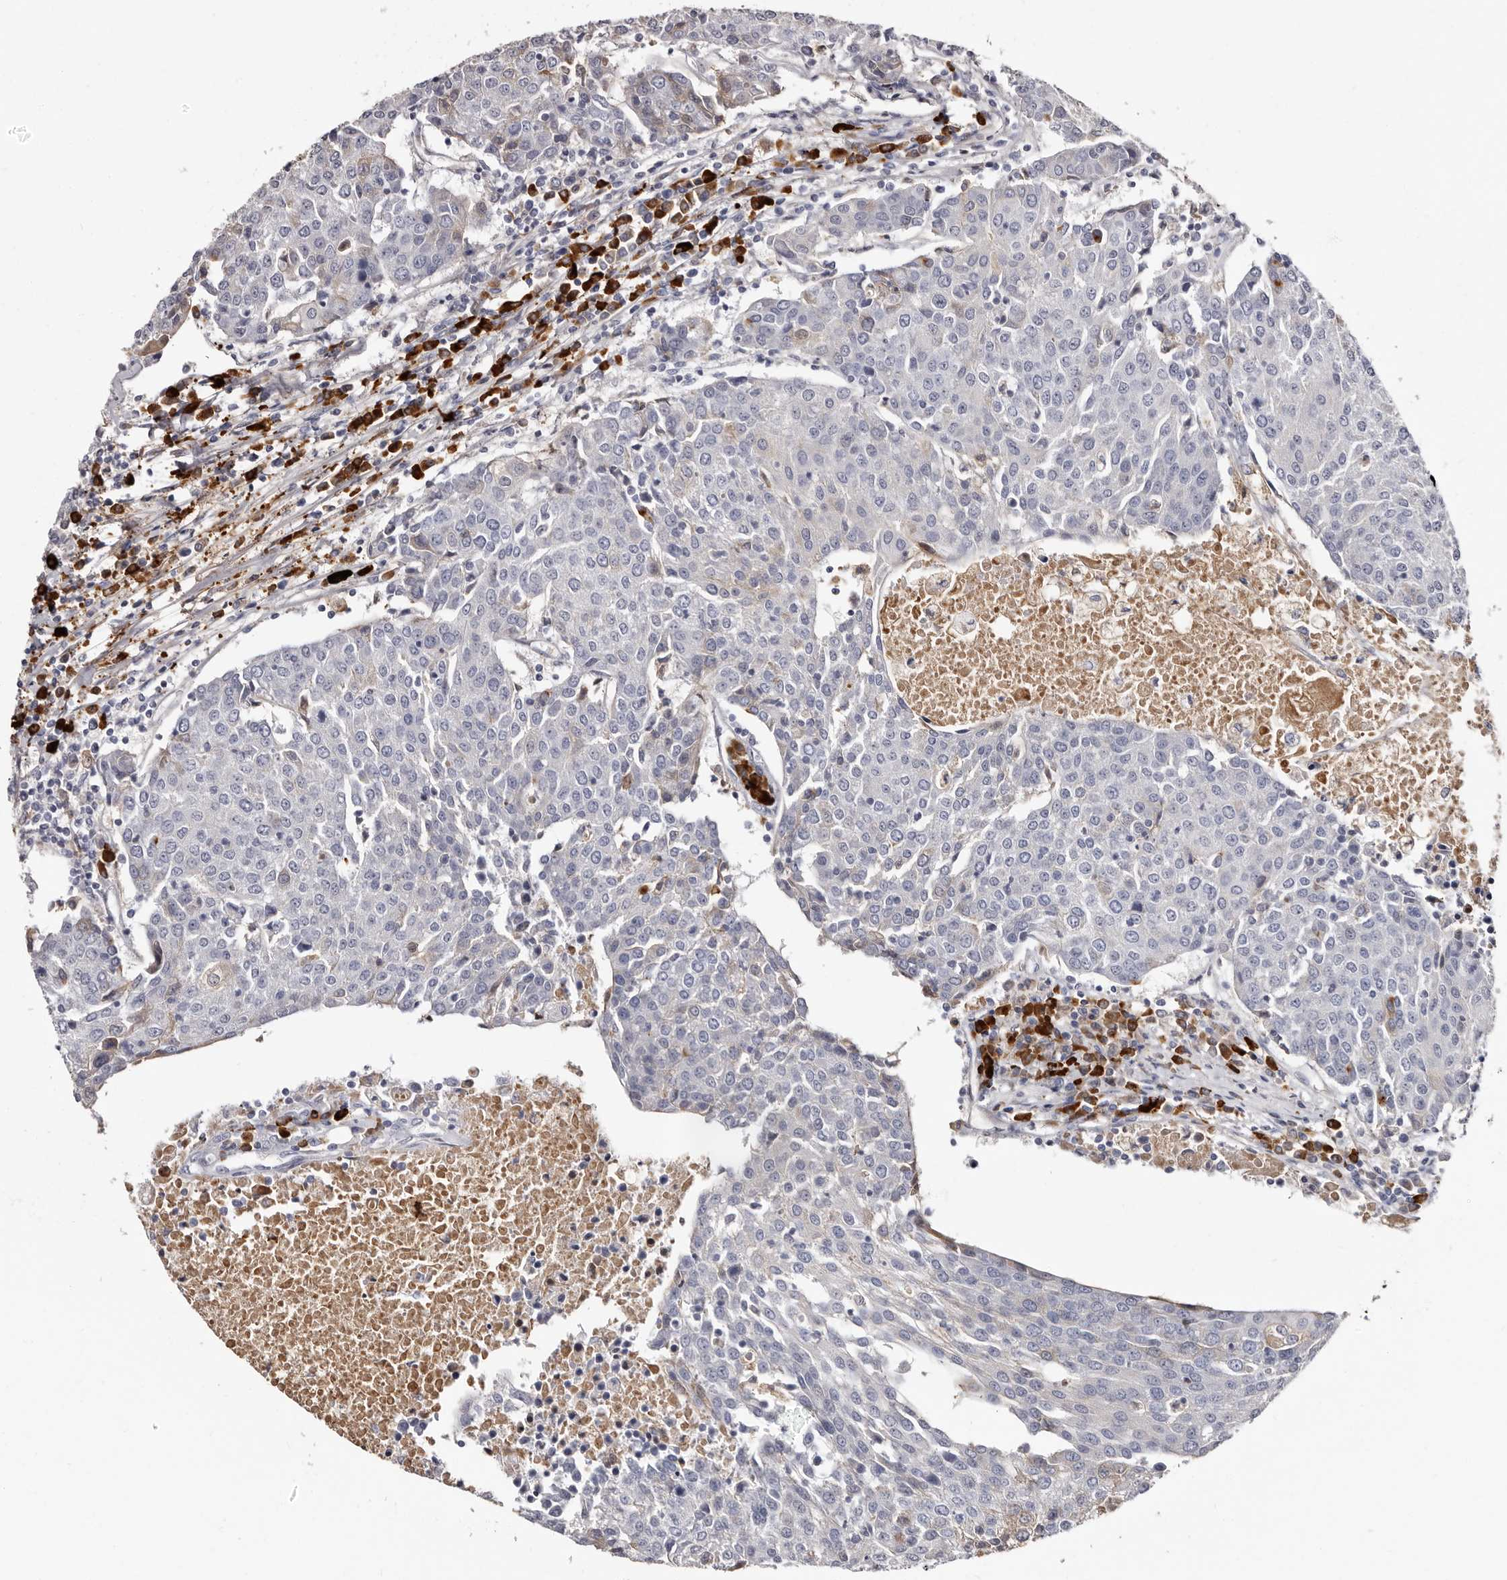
{"staining": {"intensity": "negative", "quantity": "none", "location": "none"}, "tissue": "urothelial cancer", "cell_type": "Tumor cells", "image_type": "cancer", "snomed": [{"axis": "morphology", "description": "Urothelial carcinoma, High grade"}, {"axis": "topography", "description": "Urinary bladder"}], "caption": "Immunohistochemistry image of urothelial carcinoma (high-grade) stained for a protein (brown), which shows no staining in tumor cells.", "gene": "TBC1D22B", "patient": {"sex": "female", "age": 85}}